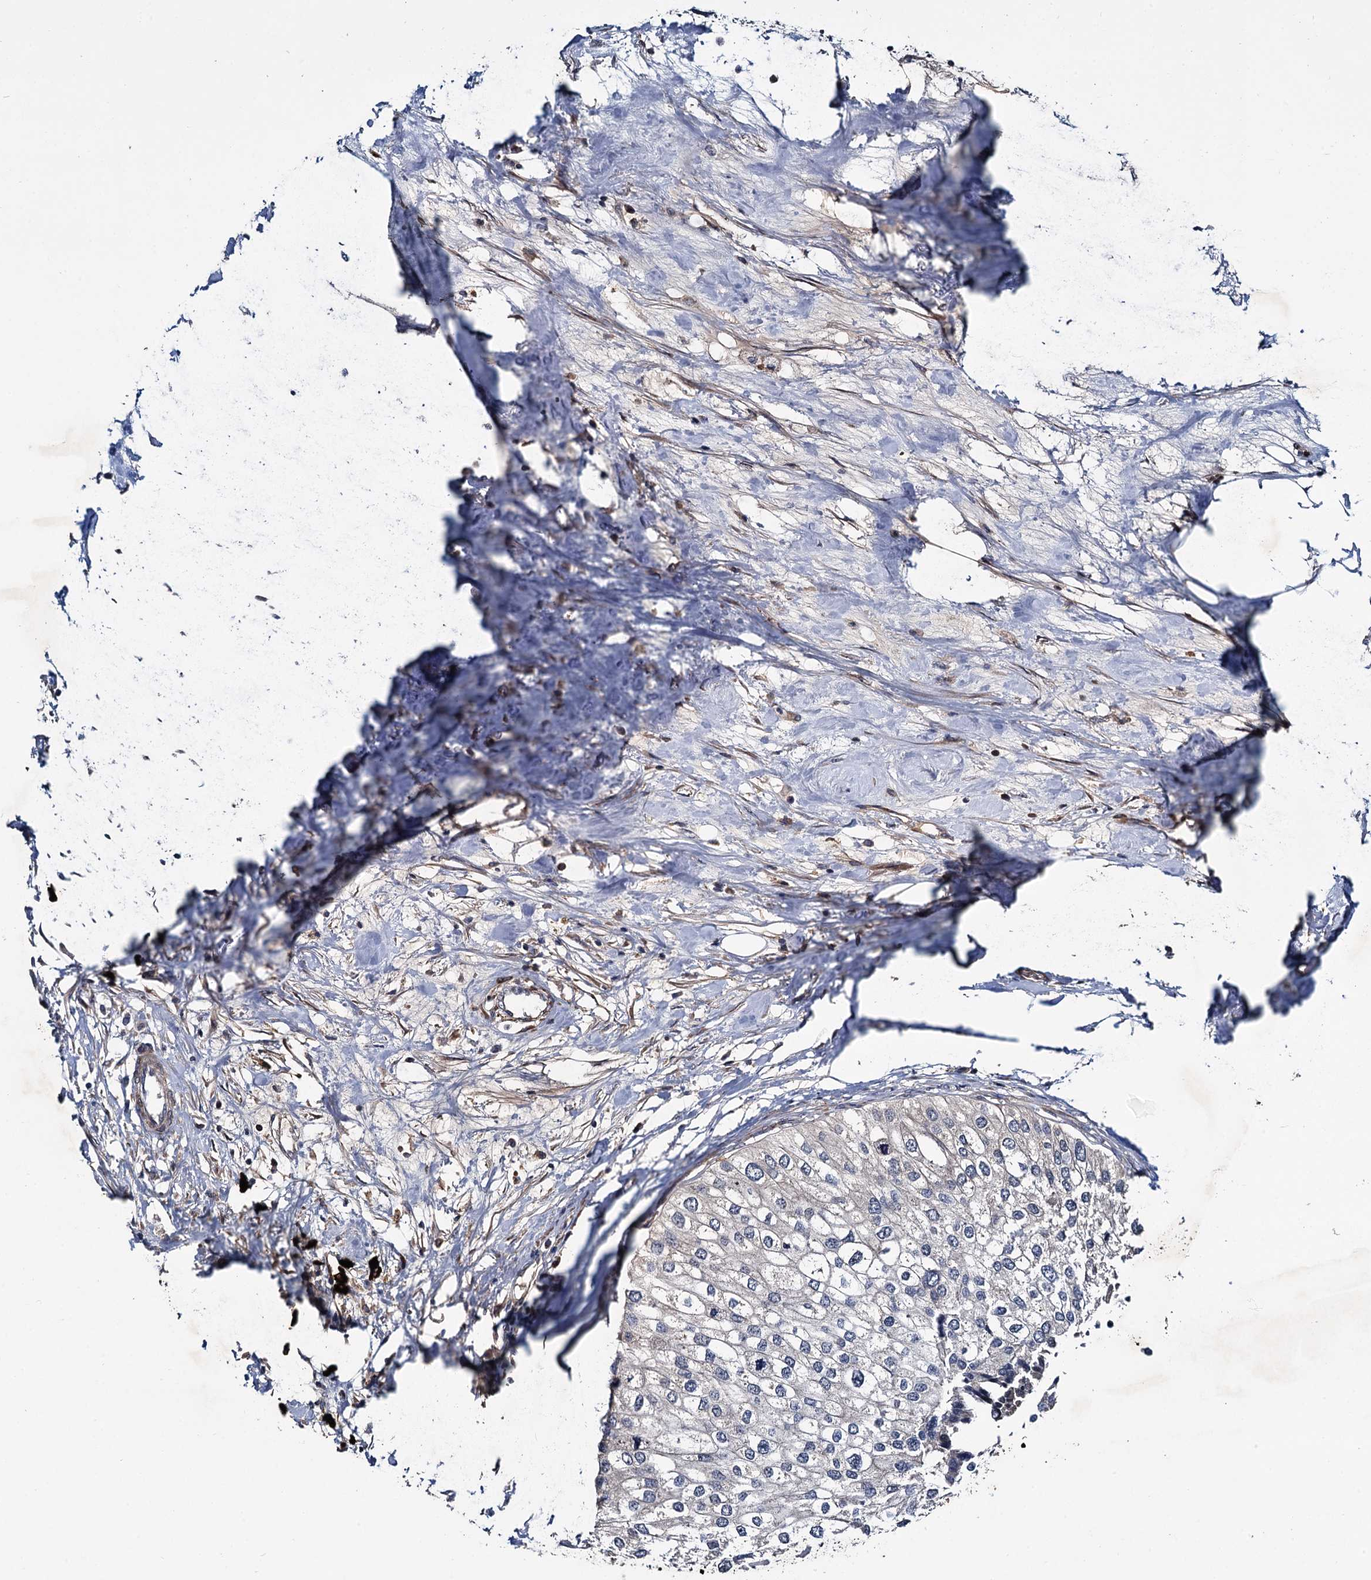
{"staining": {"intensity": "negative", "quantity": "none", "location": "none"}, "tissue": "urothelial cancer", "cell_type": "Tumor cells", "image_type": "cancer", "snomed": [{"axis": "morphology", "description": "Urothelial carcinoma, High grade"}, {"axis": "topography", "description": "Urinary bladder"}], "caption": "Tumor cells are negative for protein expression in human urothelial cancer.", "gene": "ARHGAP42", "patient": {"sex": "male", "age": 64}}